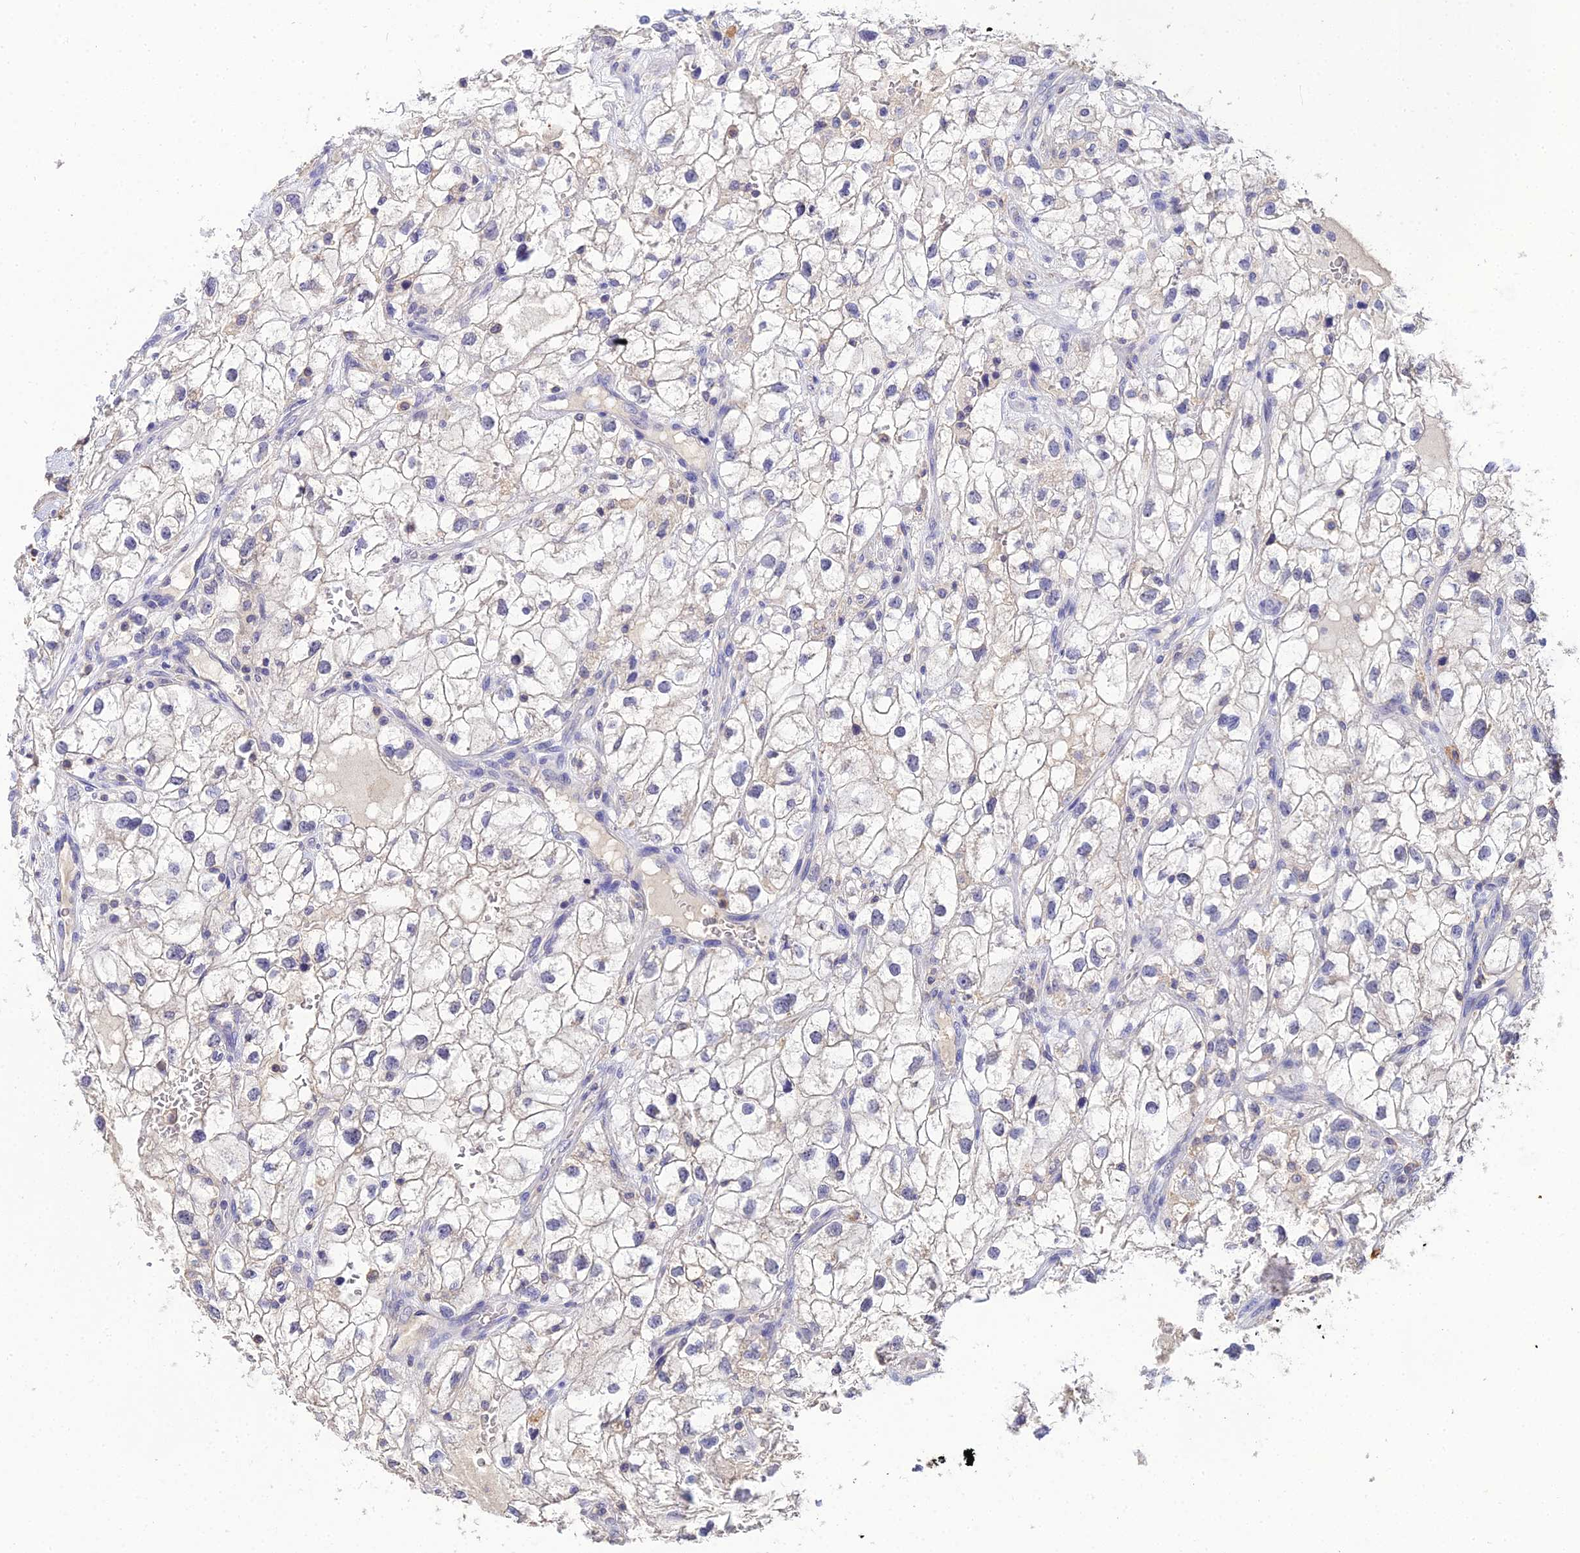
{"staining": {"intensity": "negative", "quantity": "none", "location": "none"}, "tissue": "renal cancer", "cell_type": "Tumor cells", "image_type": "cancer", "snomed": [{"axis": "morphology", "description": "Adenocarcinoma, NOS"}, {"axis": "topography", "description": "Kidney"}], "caption": "The immunohistochemistry image has no significant expression in tumor cells of renal cancer tissue.", "gene": "LSM5", "patient": {"sex": "male", "age": 59}}